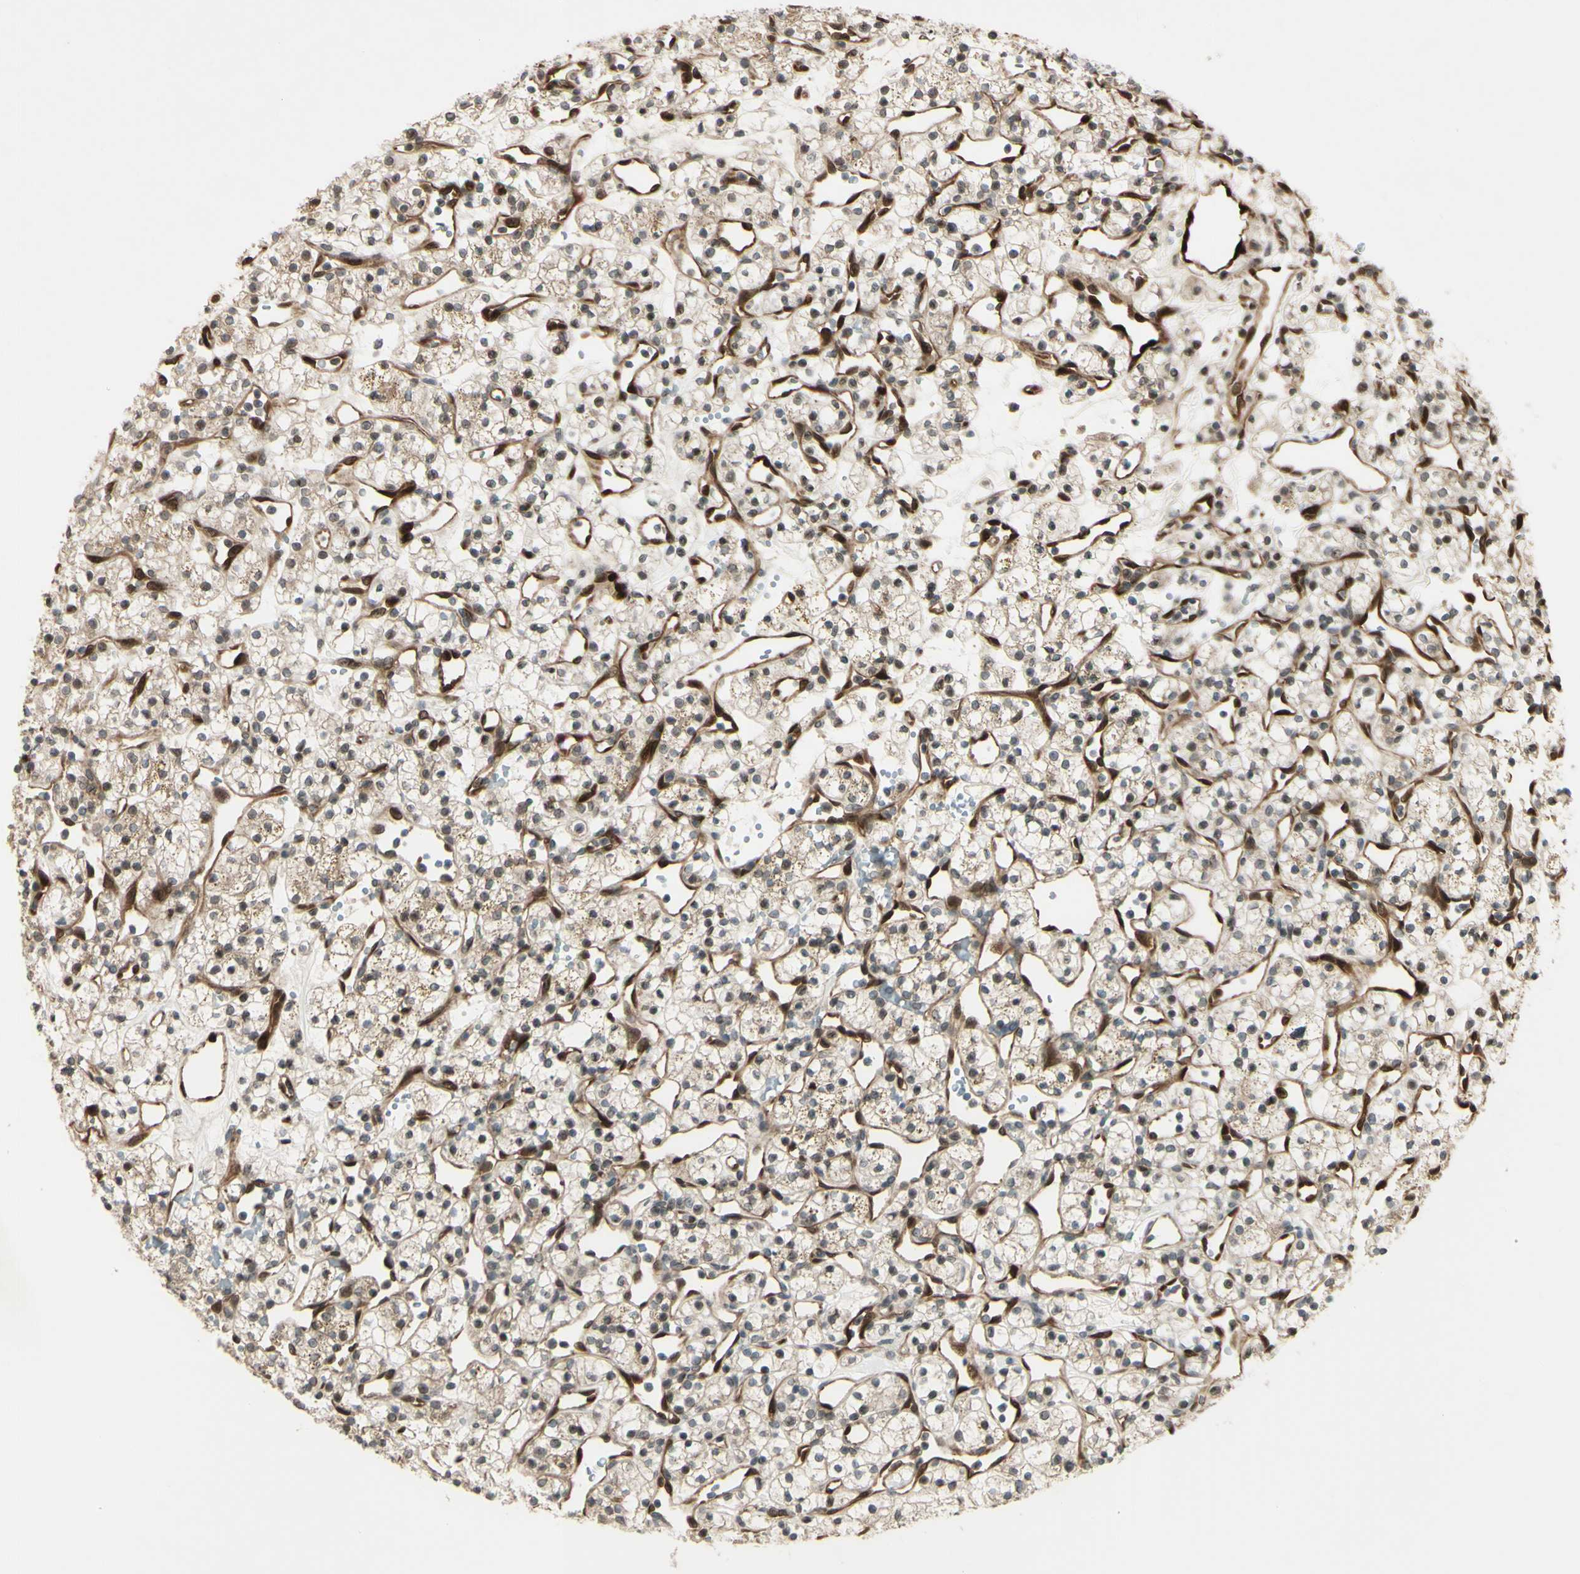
{"staining": {"intensity": "weak", "quantity": "<25%", "location": "cytoplasmic/membranous,nuclear"}, "tissue": "renal cancer", "cell_type": "Tumor cells", "image_type": "cancer", "snomed": [{"axis": "morphology", "description": "Adenocarcinoma, NOS"}, {"axis": "topography", "description": "Kidney"}], "caption": "This micrograph is of renal cancer stained with immunohistochemistry (IHC) to label a protein in brown with the nuclei are counter-stained blue. There is no expression in tumor cells.", "gene": "MLF2", "patient": {"sex": "female", "age": 60}}